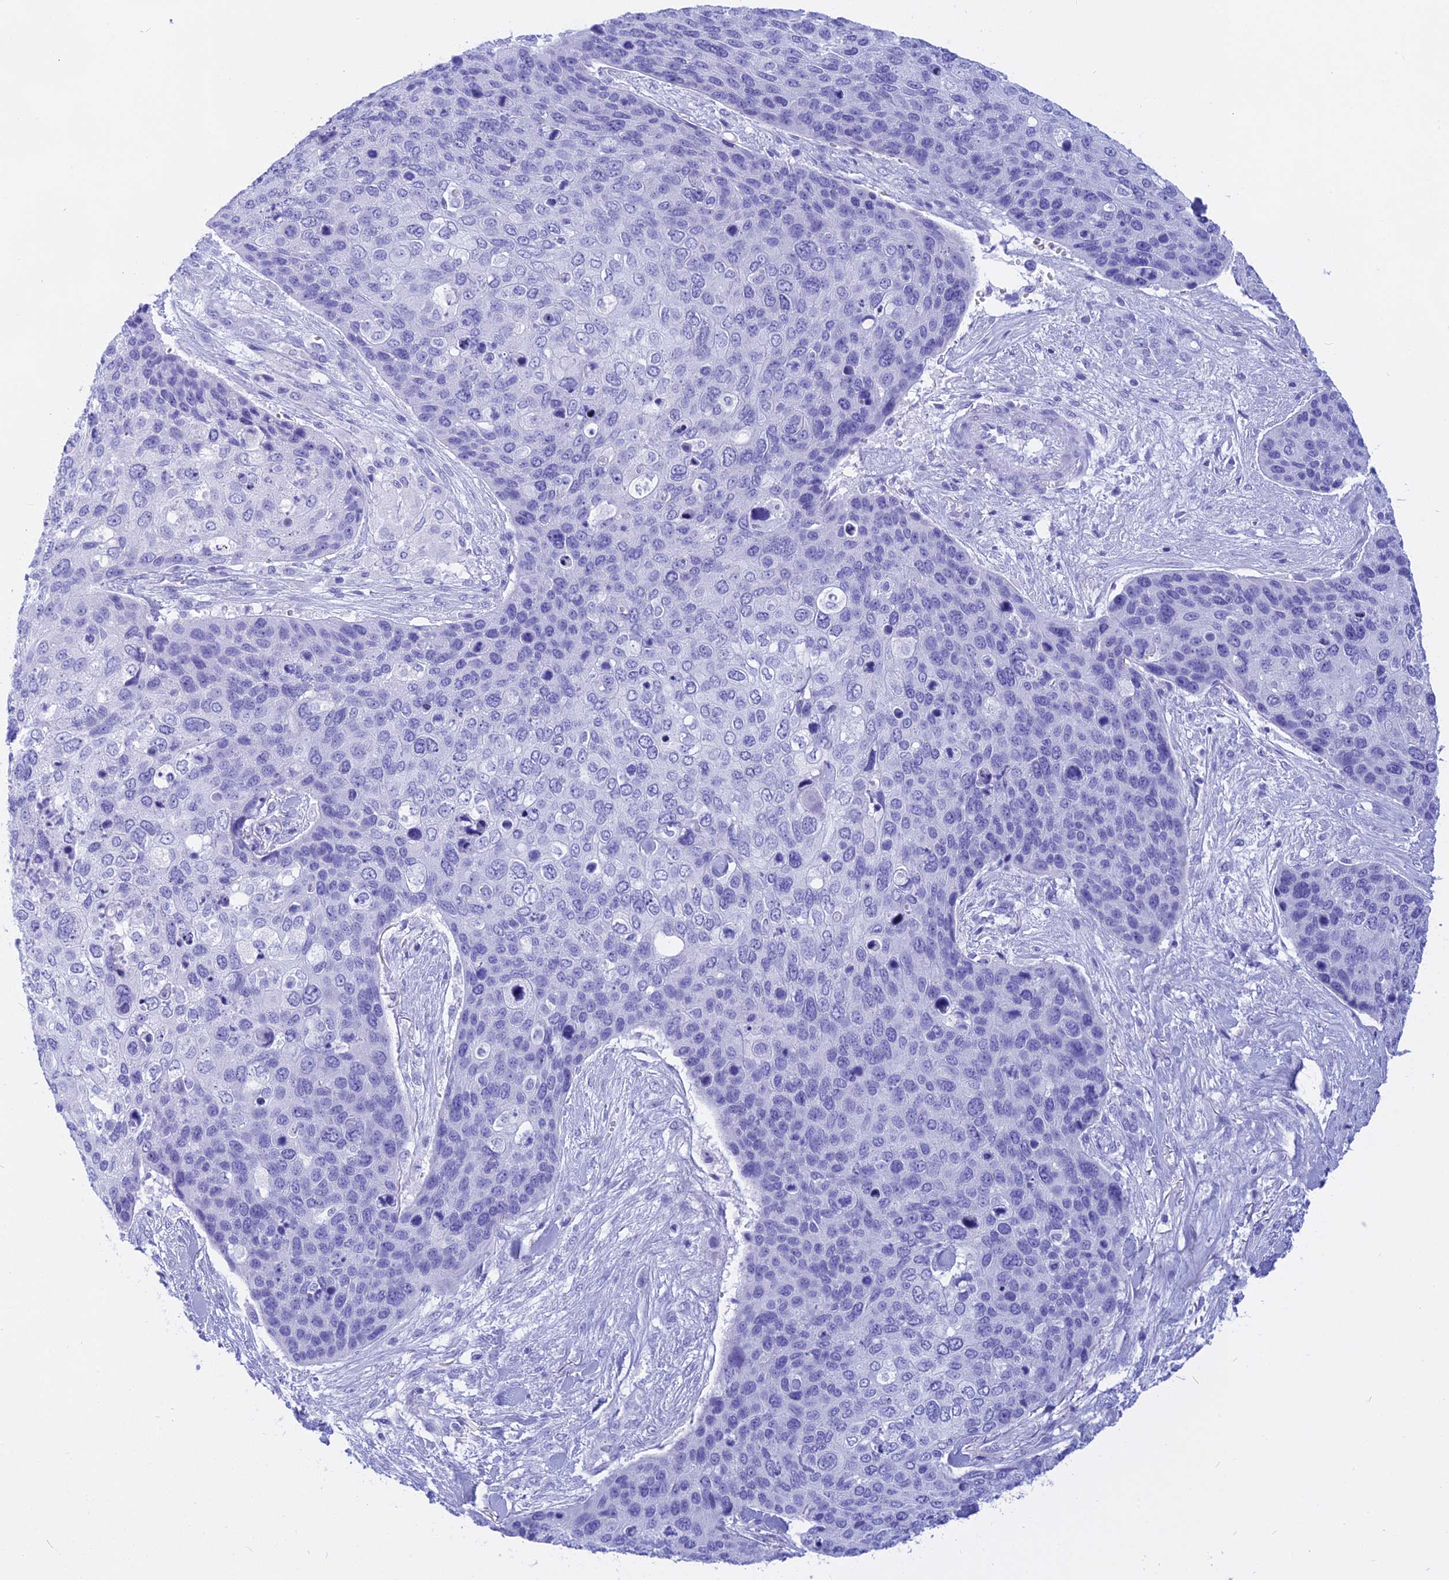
{"staining": {"intensity": "negative", "quantity": "none", "location": "none"}, "tissue": "skin cancer", "cell_type": "Tumor cells", "image_type": "cancer", "snomed": [{"axis": "morphology", "description": "Basal cell carcinoma"}, {"axis": "topography", "description": "Skin"}], "caption": "A histopathology image of basal cell carcinoma (skin) stained for a protein shows no brown staining in tumor cells.", "gene": "ISCA1", "patient": {"sex": "female", "age": 74}}